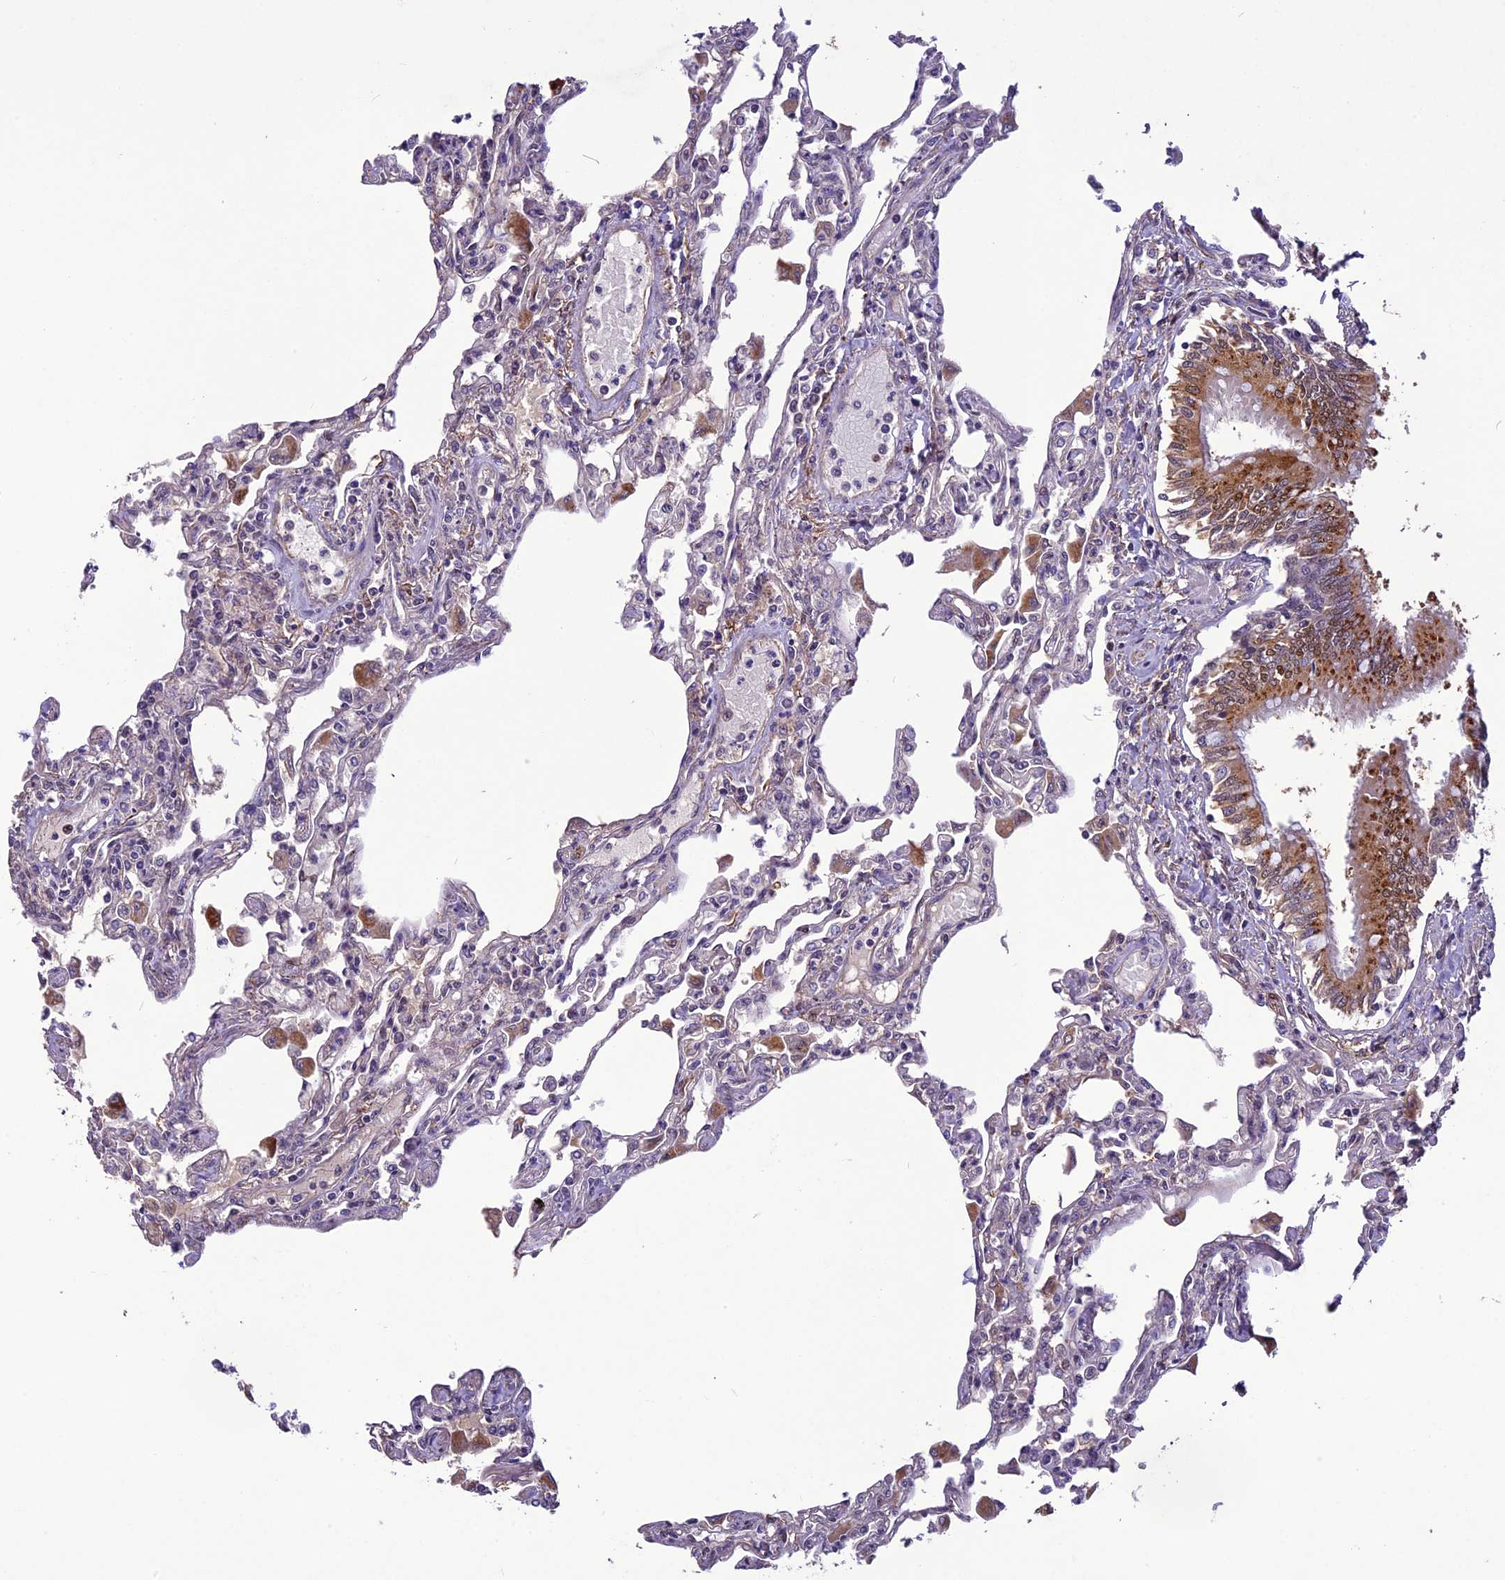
{"staining": {"intensity": "moderate", "quantity": "<25%", "location": "cytoplasmic/membranous"}, "tissue": "lung", "cell_type": "Alveolar cells", "image_type": "normal", "snomed": [{"axis": "morphology", "description": "Normal tissue, NOS"}, {"axis": "topography", "description": "Bronchus"}, {"axis": "topography", "description": "Lung"}], "caption": "Brown immunohistochemical staining in unremarkable human lung shows moderate cytoplasmic/membranous staining in approximately <25% of alveolar cells.", "gene": "C3orf70", "patient": {"sex": "female", "age": 49}}